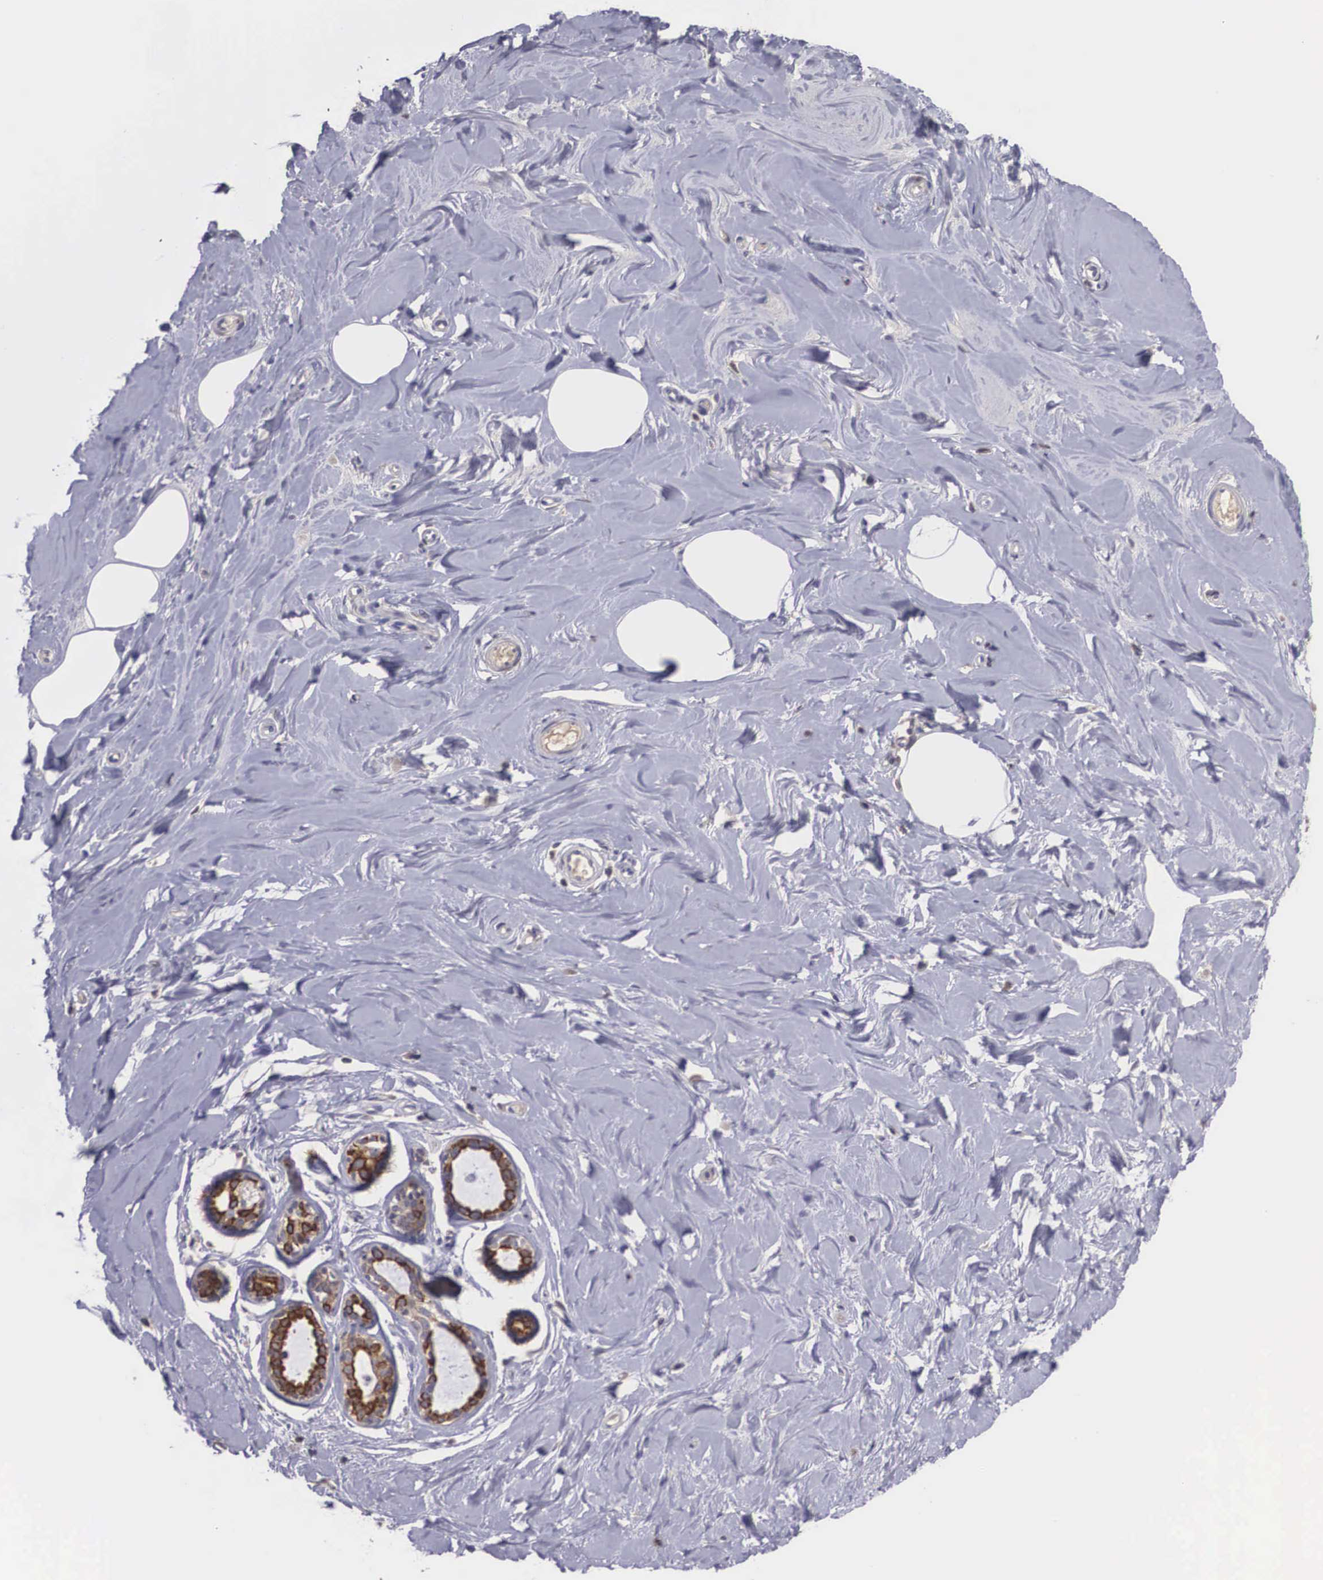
{"staining": {"intensity": "negative", "quantity": "none", "location": "none"}, "tissue": "breast", "cell_type": "Adipocytes", "image_type": "normal", "snomed": [{"axis": "morphology", "description": "Normal tissue, NOS"}, {"axis": "topography", "description": "Breast"}], "caption": "This photomicrograph is of unremarkable breast stained with immunohistochemistry (IHC) to label a protein in brown with the nuclei are counter-stained blue. There is no positivity in adipocytes.", "gene": "NREP", "patient": {"sex": "female", "age": 44}}